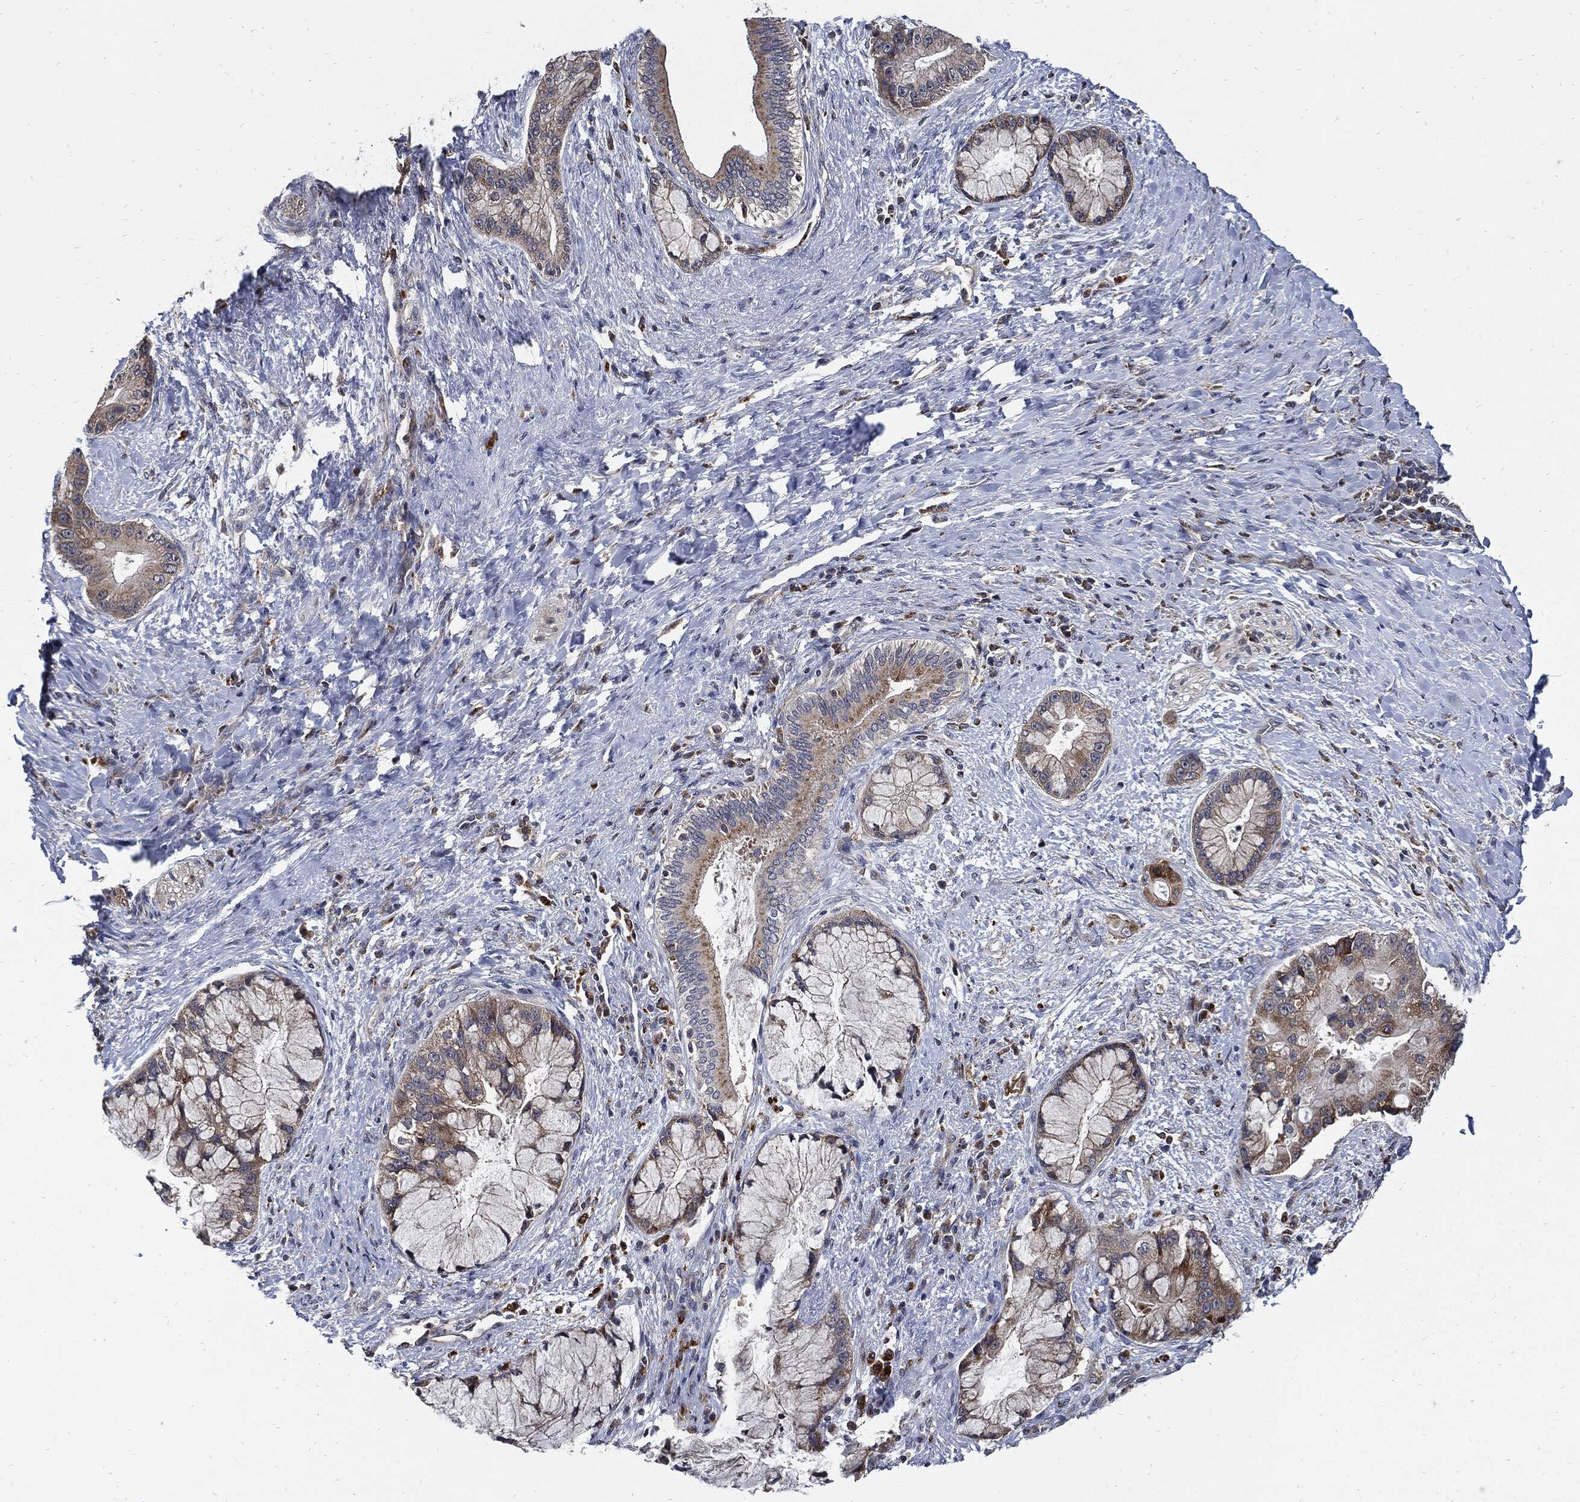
{"staining": {"intensity": "weak", "quantity": "25%-75%", "location": "cytoplasmic/membranous"}, "tissue": "liver cancer", "cell_type": "Tumor cells", "image_type": "cancer", "snomed": [{"axis": "morphology", "description": "Normal tissue, NOS"}, {"axis": "morphology", "description": "Cholangiocarcinoma"}, {"axis": "topography", "description": "Liver"}, {"axis": "topography", "description": "Peripheral nerve tissue"}], "caption": "A histopathology image of liver cancer stained for a protein demonstrates weak cytoplasmic/membranous brown staining in tumor cells.", "gene": "SLC31A2", "patient": {"sex": "male", "age": 50}}